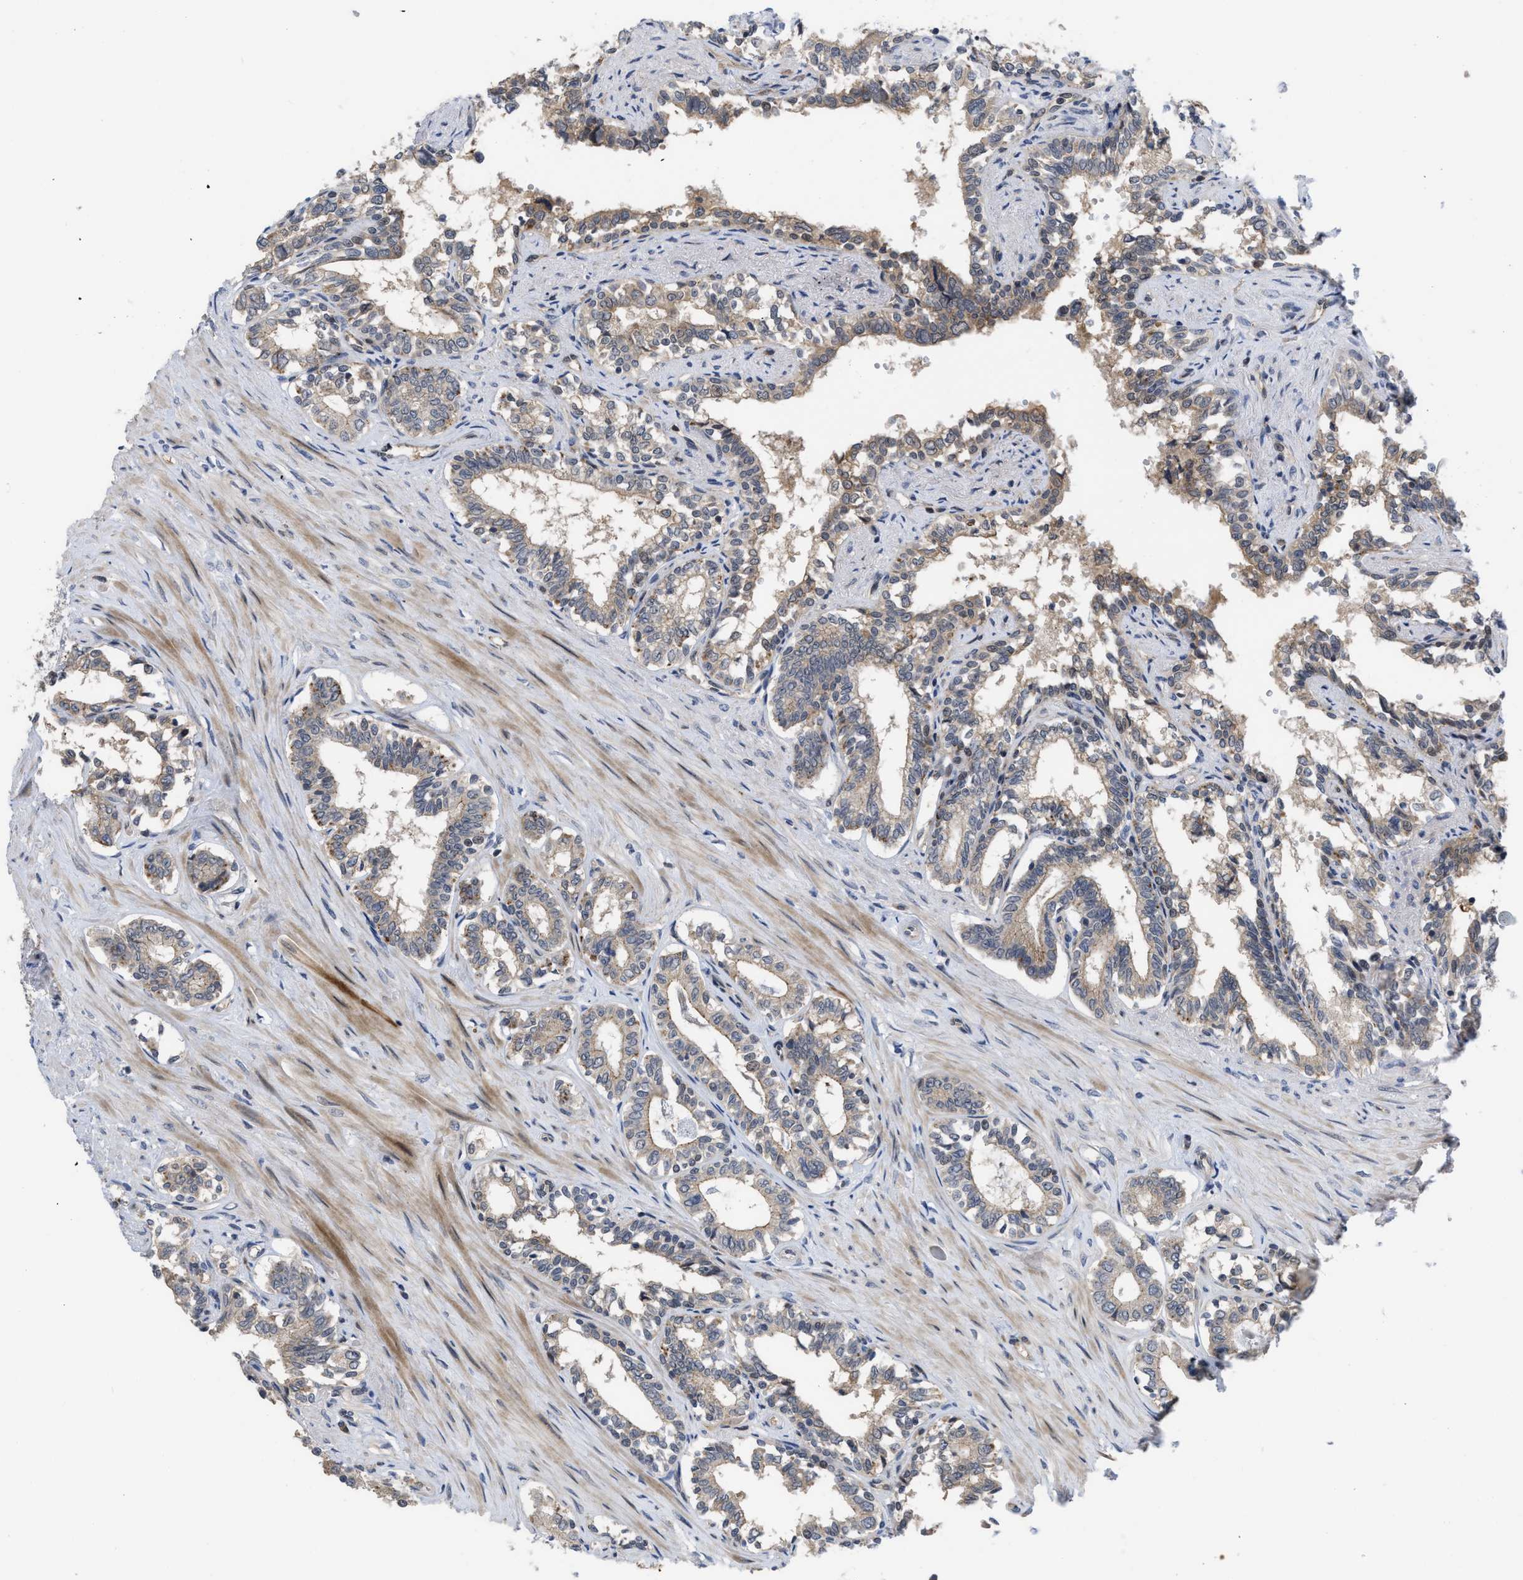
{"staining": {"intensity": "weak", "quantity": "25%-75%", "location": "cytoplasmic/membranous"}, "tissue": "seminal vesicle", "cell_type": "Glandular cells", "image_type": "normal", "snomed": [{"axis": "morphology", "description": "Normal tissue, NOS"}, {"axis": "morphology", "description": "Adenocarcinoma, High grade"}, {"axis": "topography", "description": "Prostate"}, {"axis": "topography", "description": "Seminal veicle"}], "caption": "A histopathology image showing weak cytoplasmic/membranous positivity in about 25%-75% of glandular cells in benign seminal vesicle, as visualized by brown immunohistochemical staining.", "gene": "LDAF1", "patient": {"sex": "male", "age": 55}}